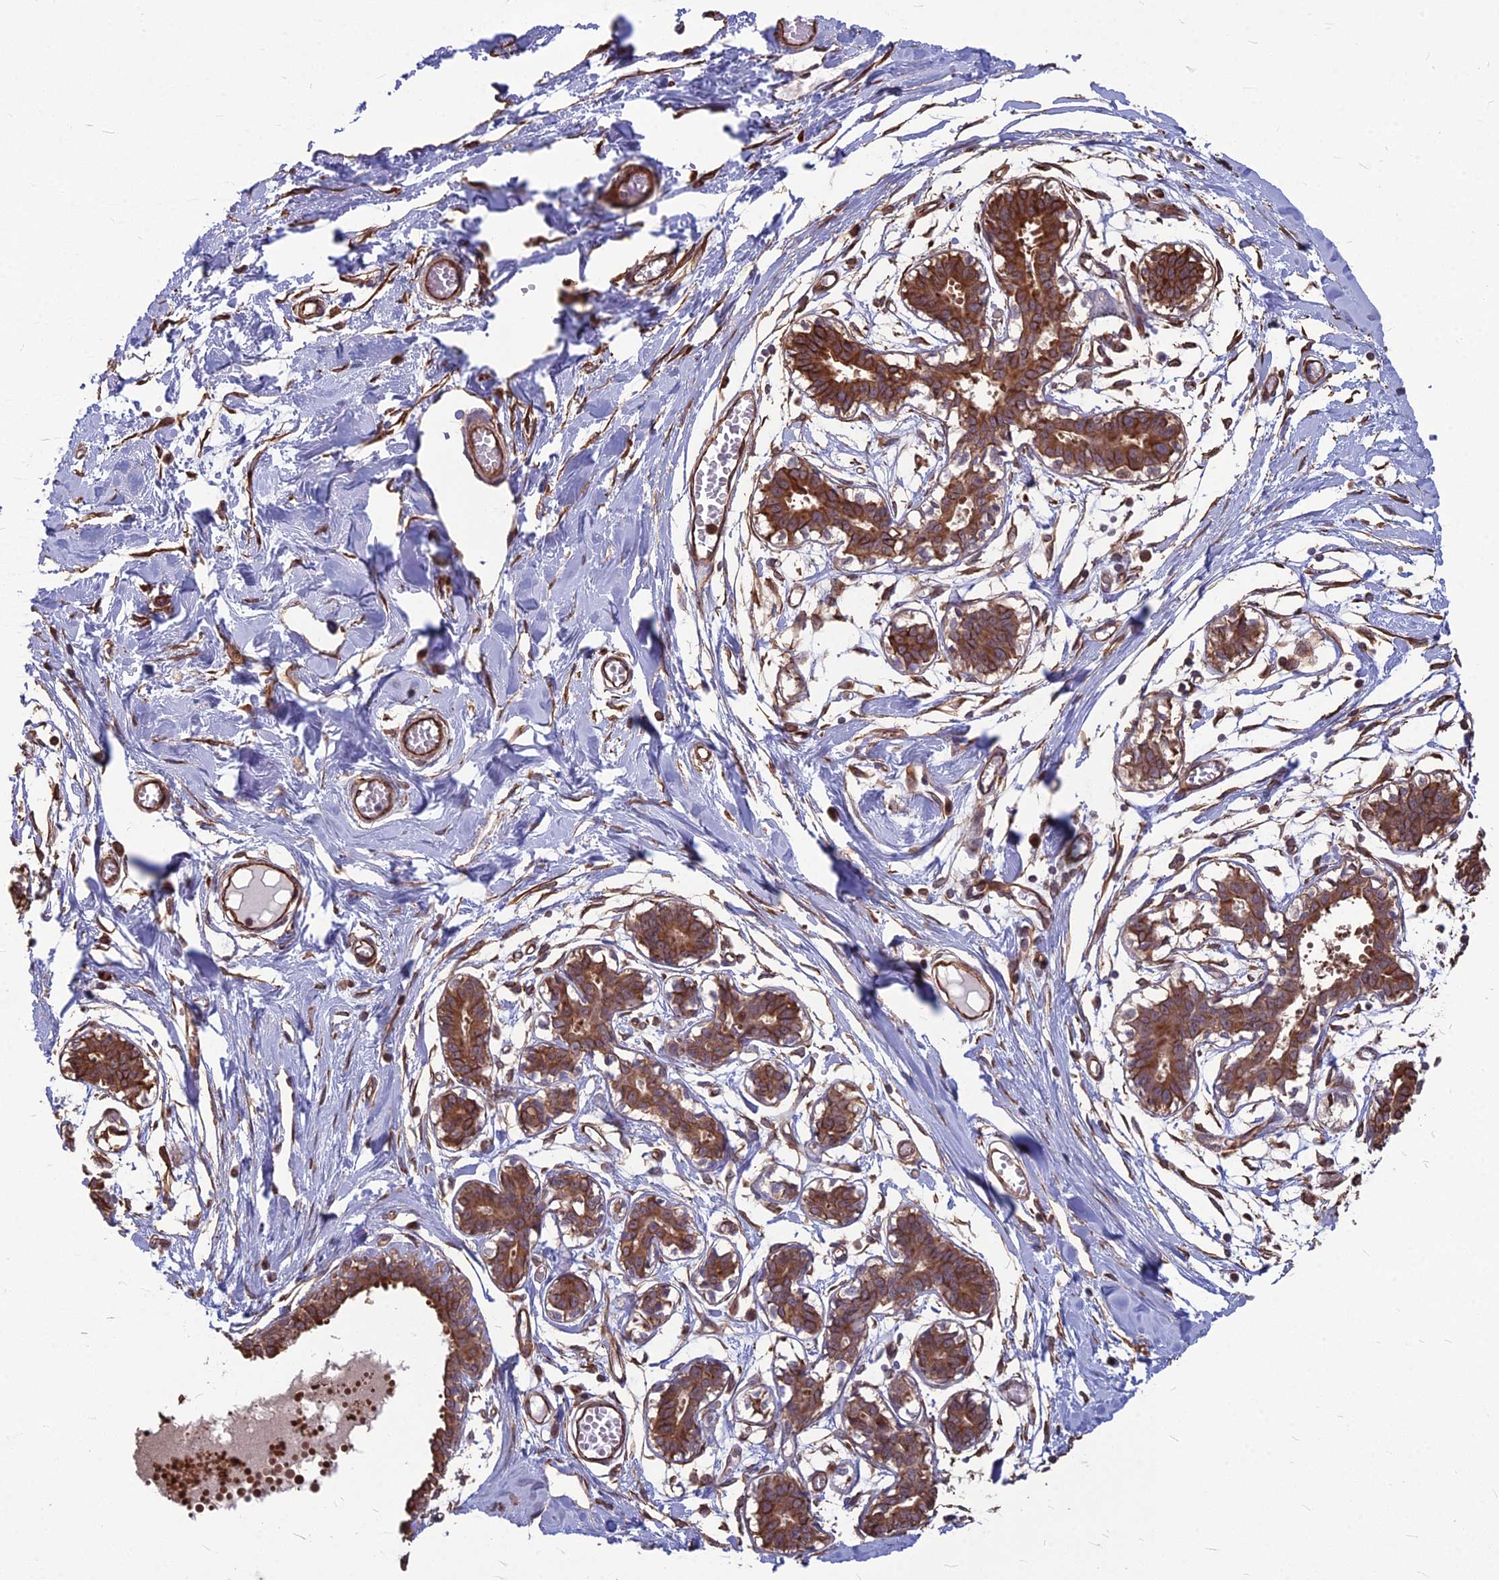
{"staining": {"intensity": "negative", "quantity": "none", "location": "none"}, "tissue": "breast", "cell_type": "Adipocytes", "image_type": "normal", "snomed": [{"axis": "morphology", "description": "Normal tissue, NOS"}, {"axis": "topography", "description": "Breast"}], "caption": "Immunohistochemistry (IHC) of unremarkable human breast exhibits no expression in adipocytes. (DAB IHC visualized using brightfield microscopy, high magnification).", "gene": "LSM6", "patient": {"sex": "female", "age": 27}}